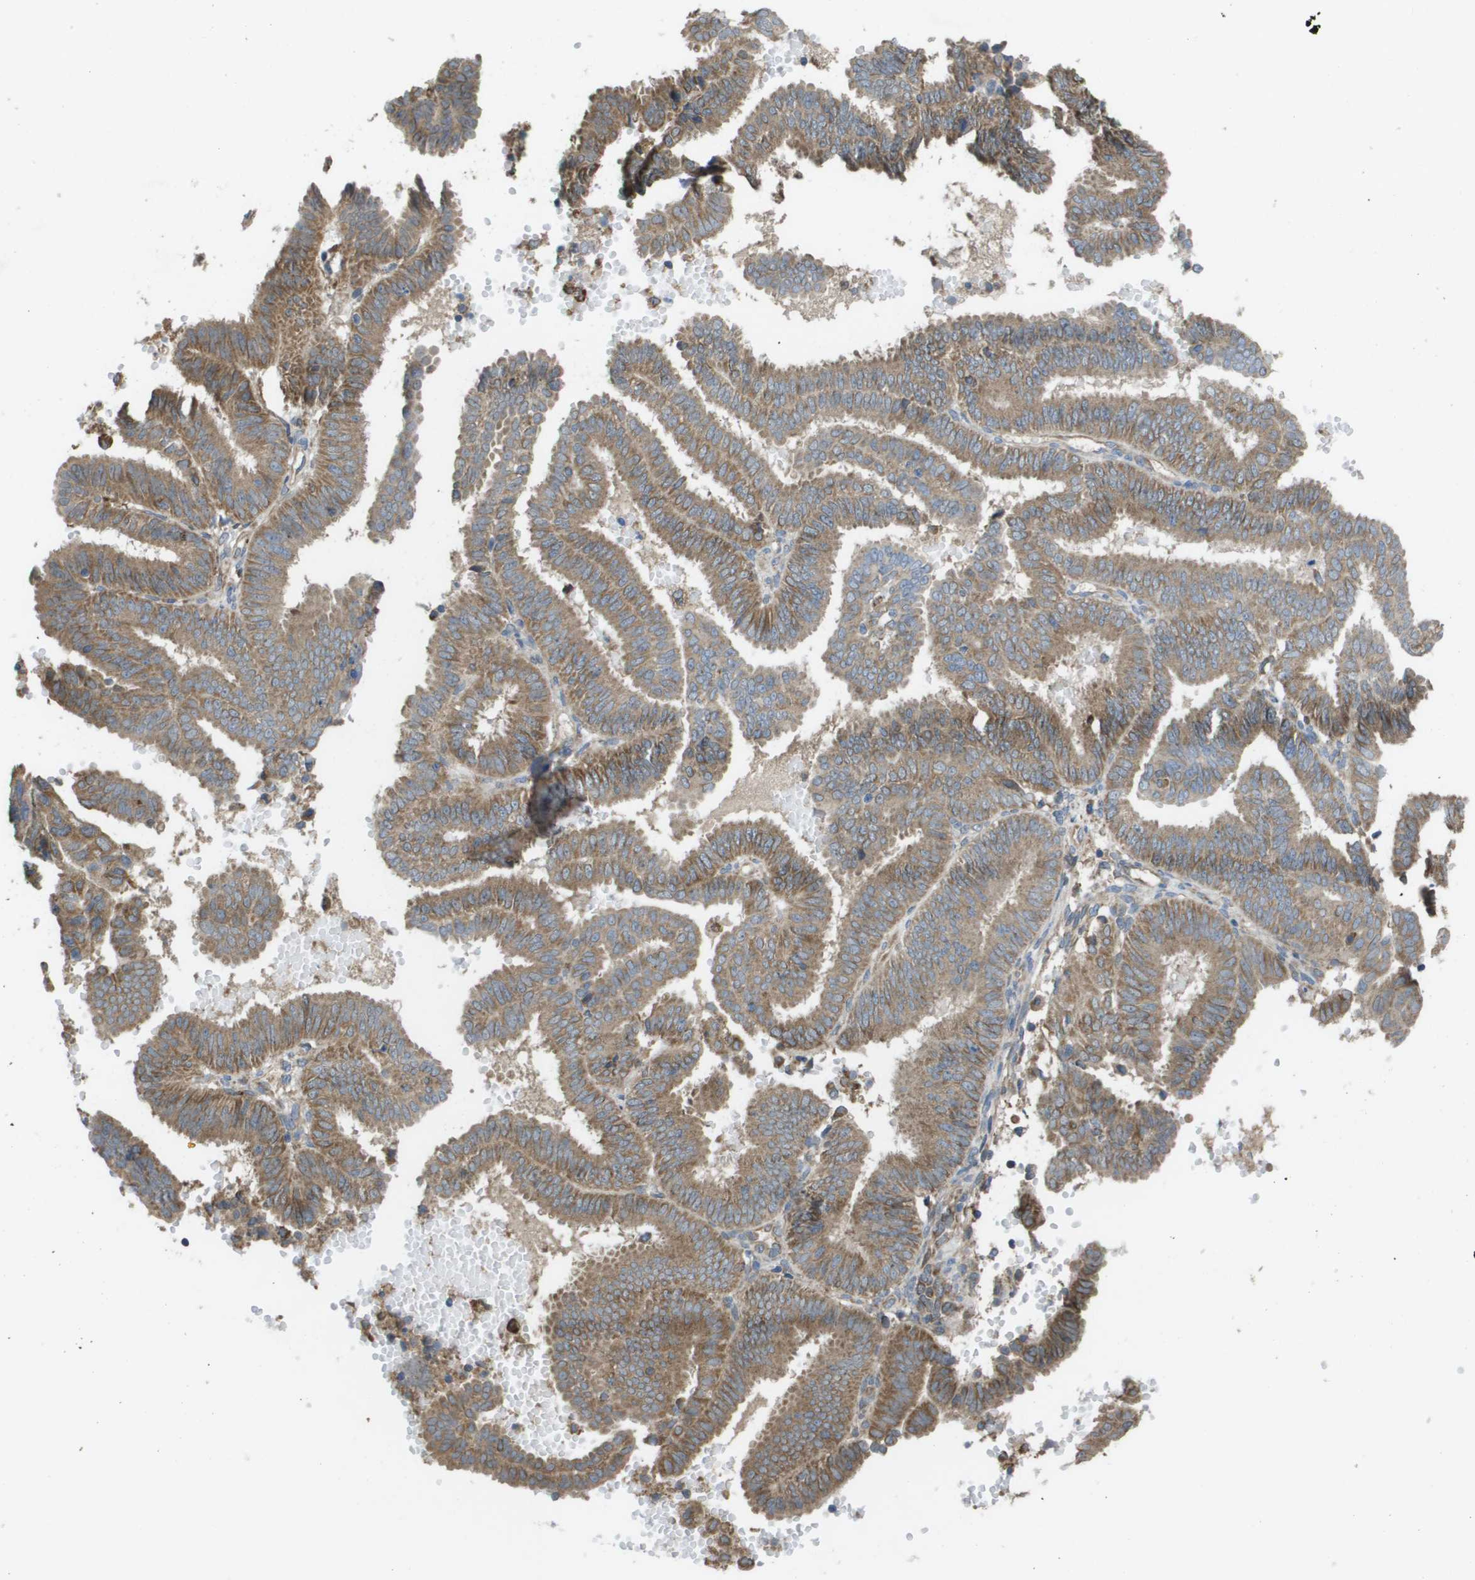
{"staining": {"intensity": "moderate", "quantity": ">75%", "location": "cytoplasmic/membranous"}, "tissue": "endometrial cancer", "cell_type": "Tumor cells", "image_type": "cancer", "snomed": [{"axis": "morphology", "description": "Adenocarcinoma, NOS"}, {"axis": "topography", "description": "Endometrium"}], "caption": "An immunohistochemistry histopathology image of neoplastic tissue is shown. Protein staining in brown highlights moderate cytoplasmic/membranous positivity in endometrial cancer (adenocarcinoma) within tumor cells.", "gene": "CLCN2", "patient": {"sex": "female", "age": 58}}